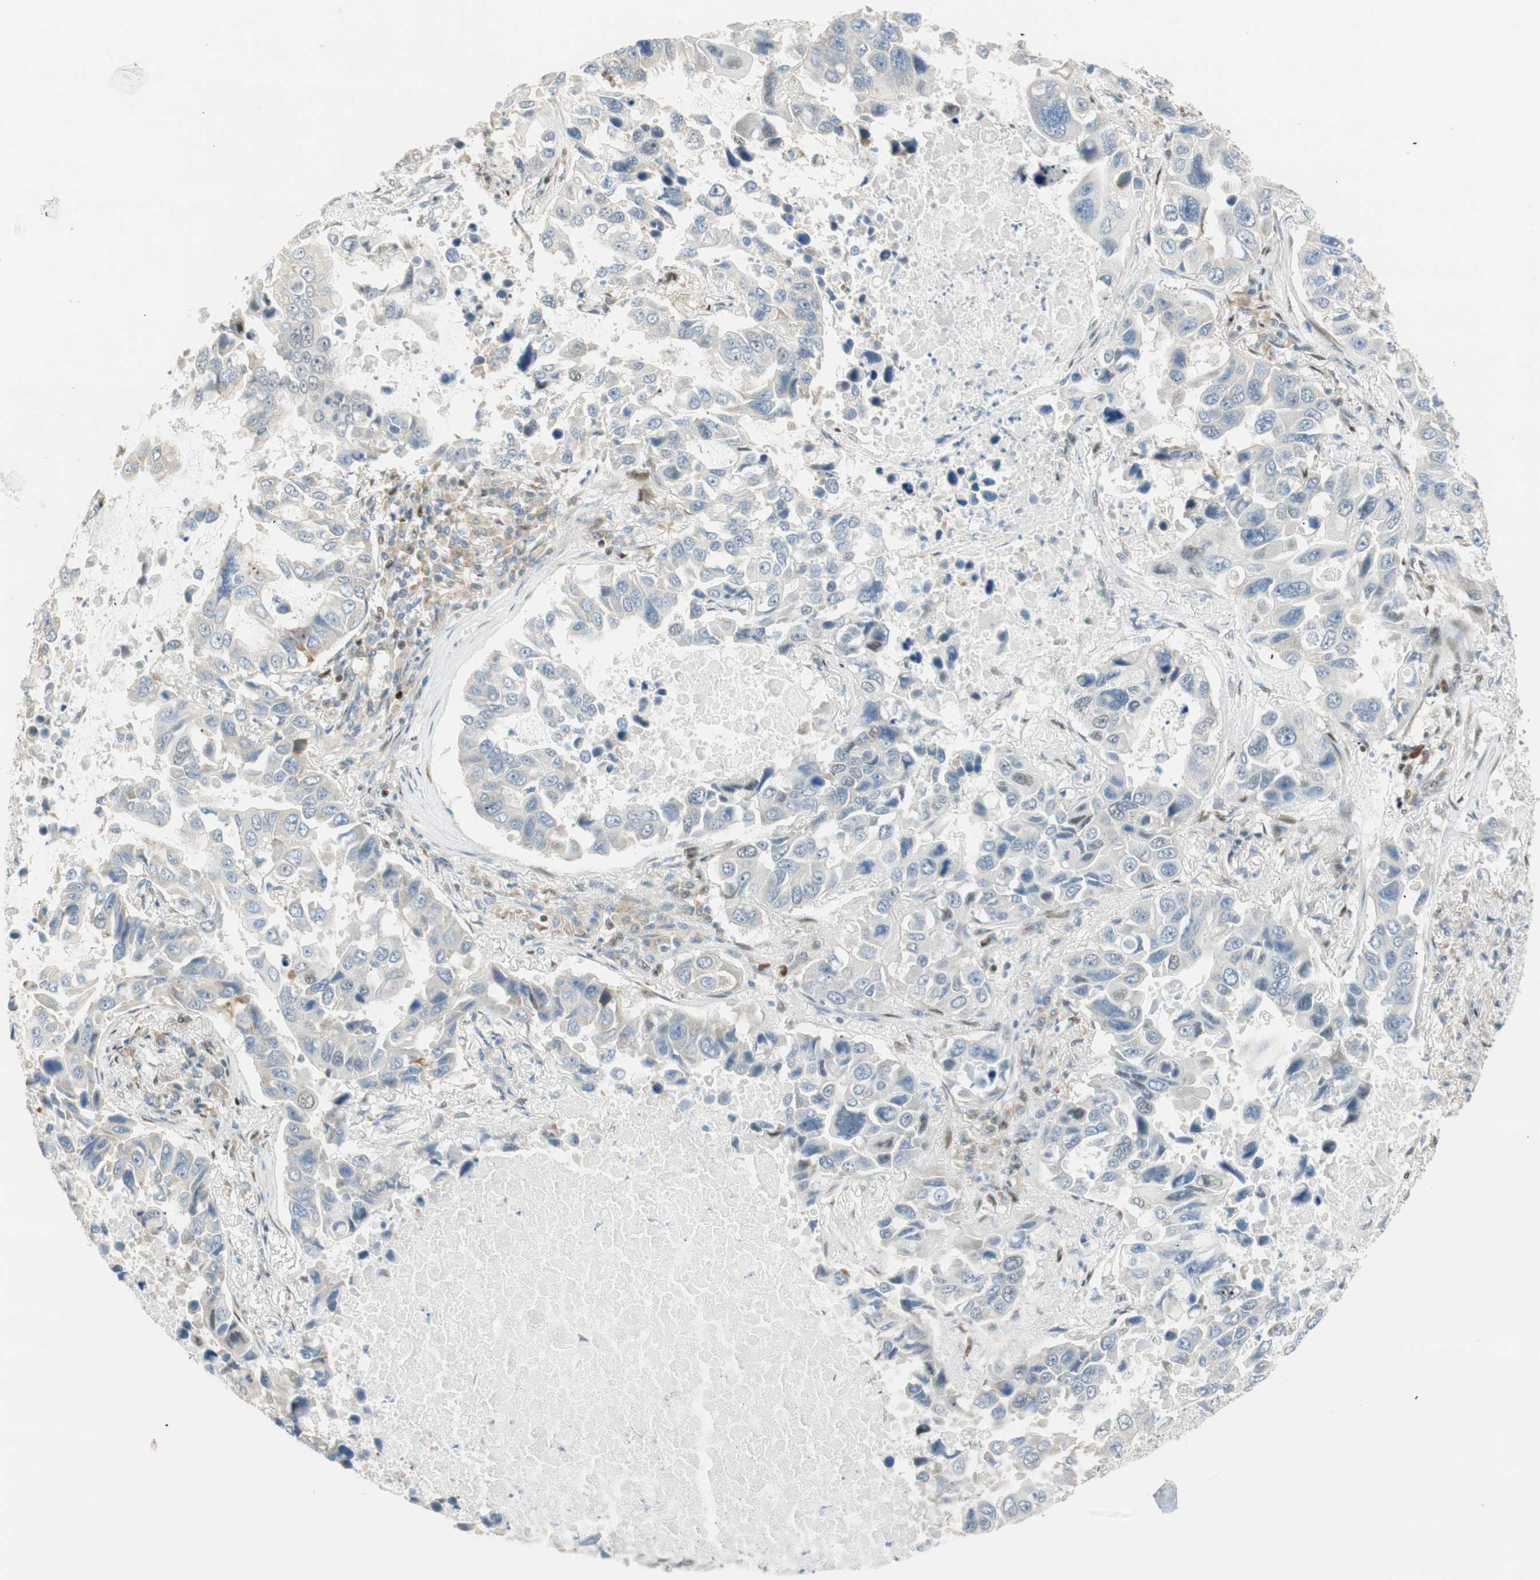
{"staining": {"intensity": "strong", "quantity": "25%-75%", "location": "nuclear"}, "tissue": "lung cancer", "cell_type": "Tumor cells", "image_type": "cancer", "snomed": [{"axis": "morphology", "description": "Adenocarcinoma, NOS"}, {"axis": "topography", "description": "Lung"}], "caption": "Lung adenocarcinoma stained with DAB immunohistochemistry (IHC) exhibits high levels of strong nuclear positivity in about 25%-75% of tumor cells.", "gene": "MSX2", "patient": {"sex": "male", "age": 64}}